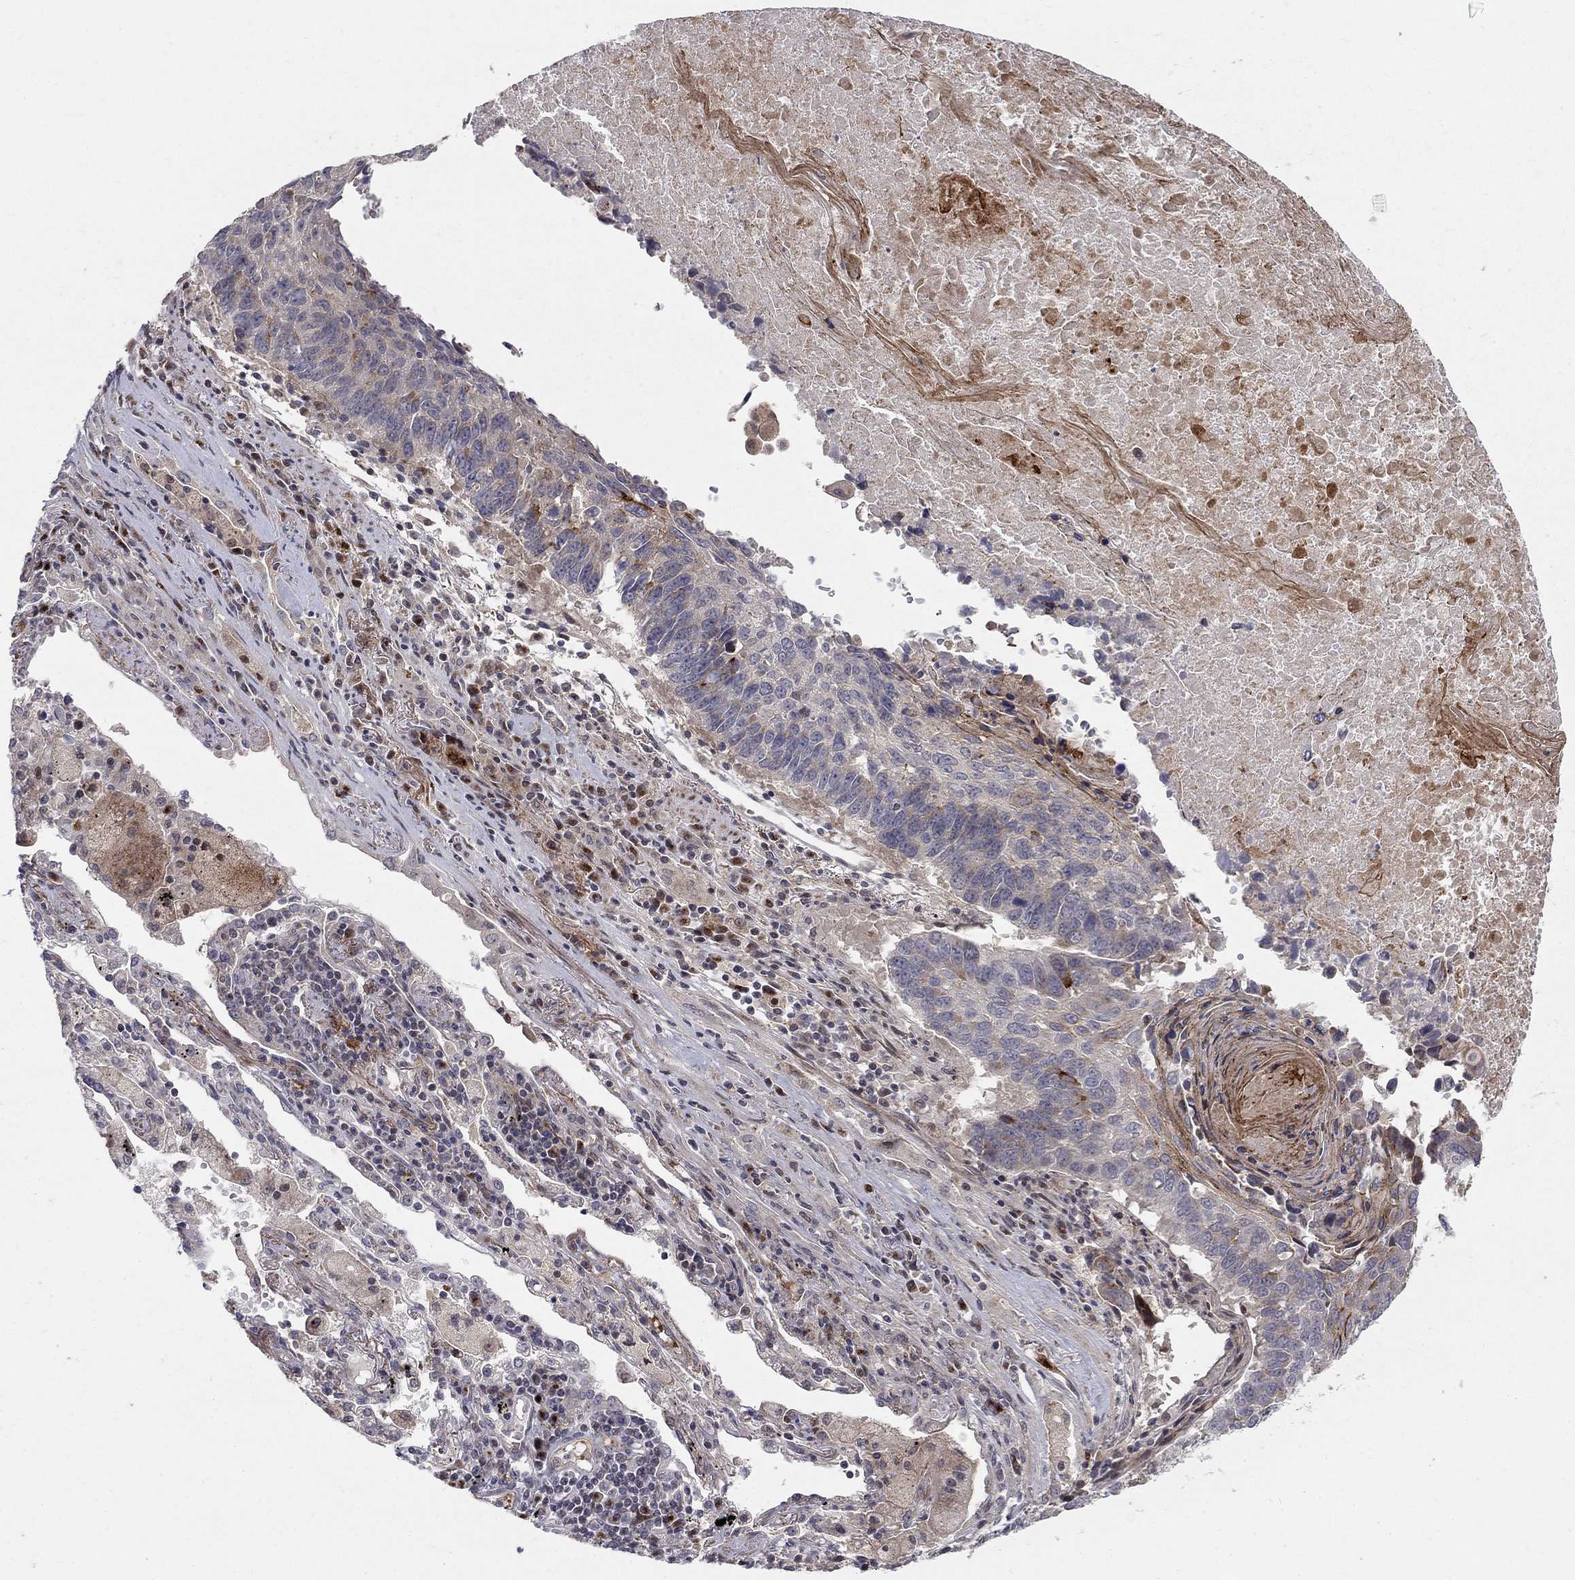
{"staining": {"intensity": "negative", "quantity": "none", "location": "none"}, "tissue": "lung cancer", "cell_type": "Tumor cells", "image_type": "cancer", "snomed": [{"axis": "morphology", "description": "Squamous cell carcinoma, NOS"}, {"axis": "topography", "description": "Lung"}], "caption": "Protein analysis of lung squamous cell carcinoma reveals no significant expression in tumor cells. The staining was performed using DAB (3,3'-diaminobenzidine) to visualize the protein expression in brown, while the nuclei were stained in blue with hematoxylin (Magnification: 20x).", "gene": "WDR19", "patient": {"sex": "male", "age": 73}}